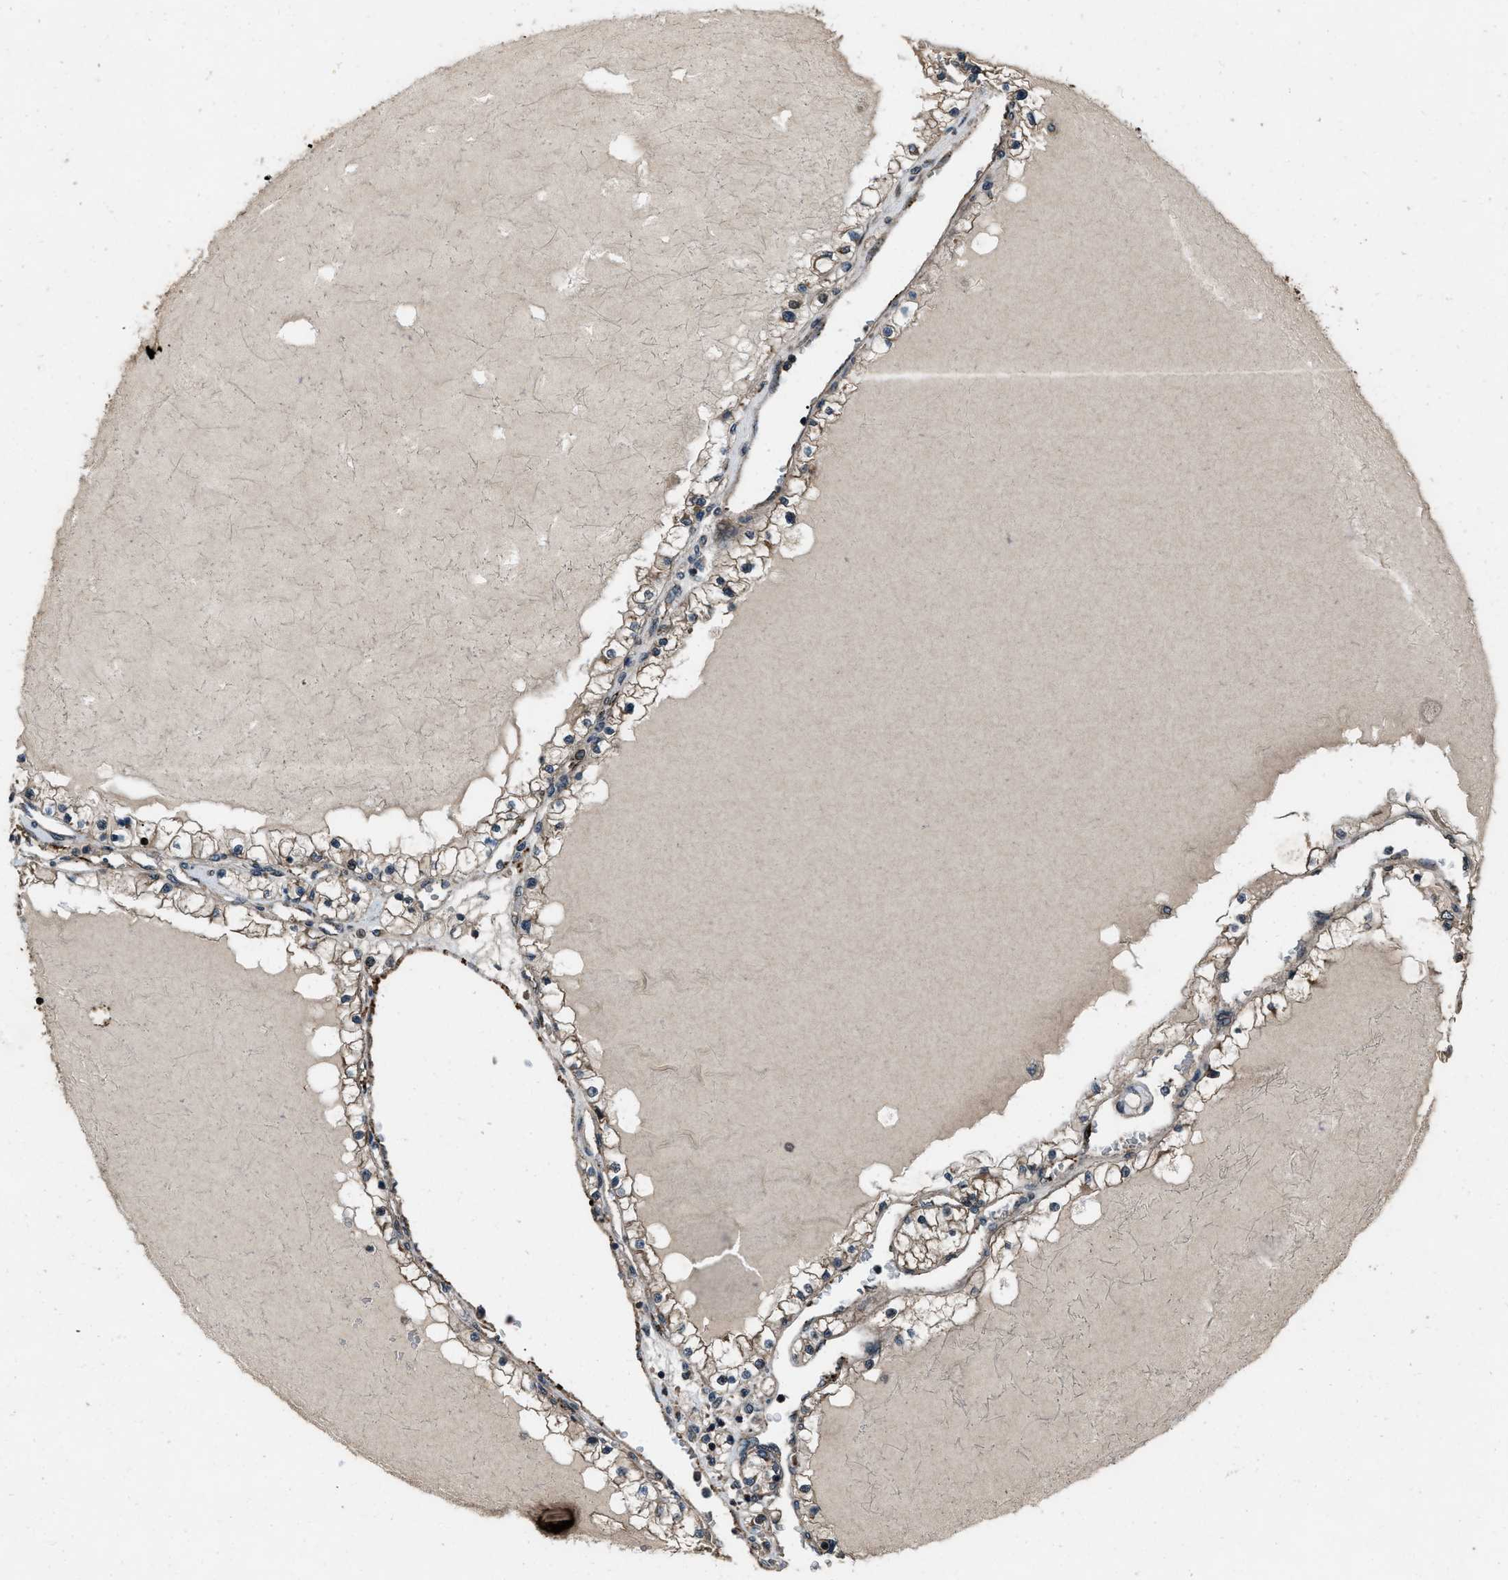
{"staining": {"intensity": "weak", "quantity": ">75%", "location": "cytoplasmic/membranous"}, "tissue": "renal cancer", "cell_type": "Tumor cells", "image_type": "cancer", "snomed": [{"axis": "morphology", "description": "Adenocarcinoma, NOS"}, {"axis": "topography", "description": "Kidney"}], "caption": "IHC staining of renal cancer, which shows low levels of weak cytoplasmic/membranous positivity in approximately >75% of tumor cells indicating weak cytoplasmic/membranous protein expression. The staining was performed using DAB (brown) for protein detection and nuclei were counterstained in hematoxylin (blue).", "gene": "IRAK4", "patient": {"sex": "male", "age": 68}}